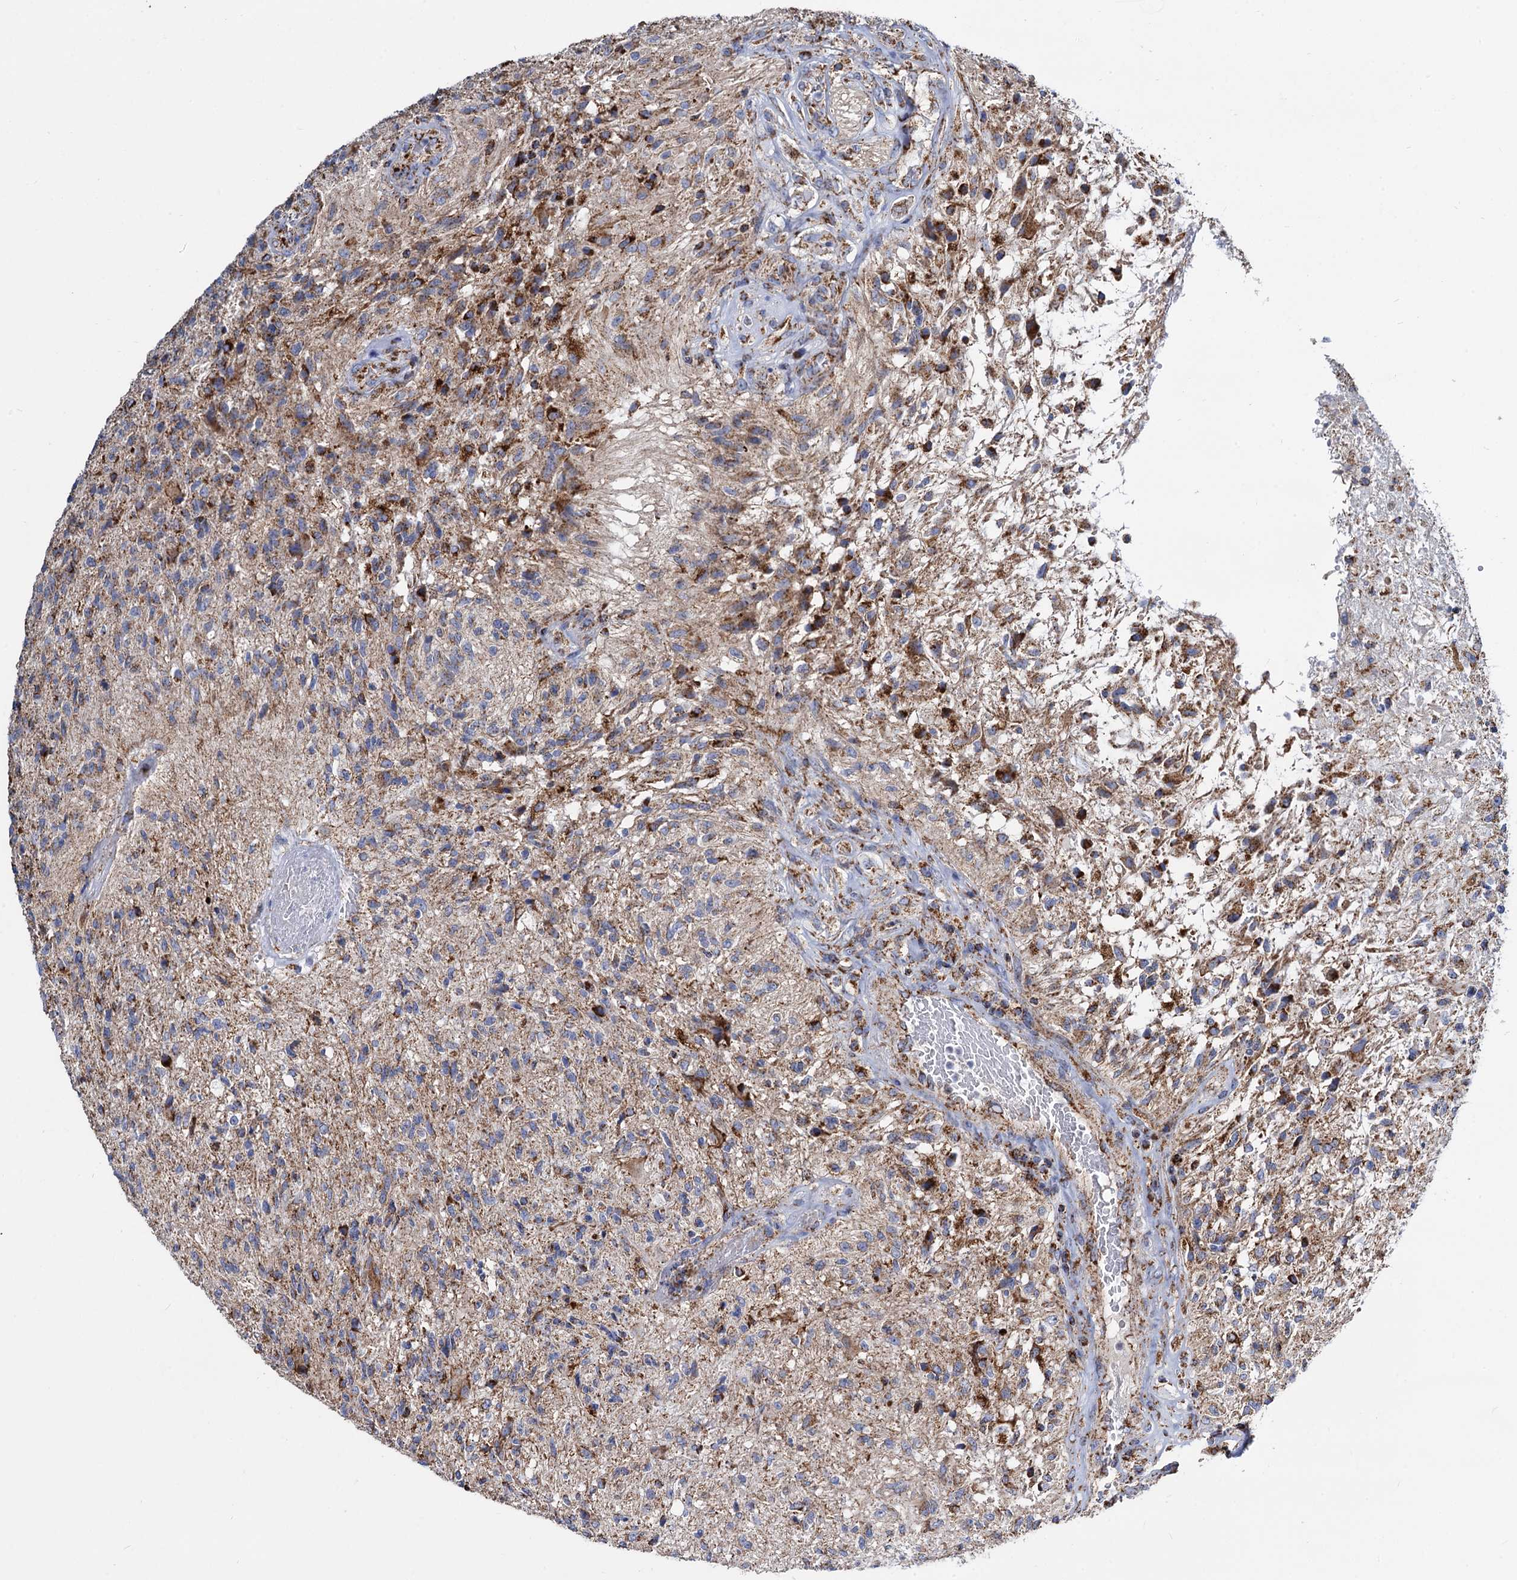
{"staining": {"intensity": "moderate", "quantity": "25%-75%", "location": "cytoplasmic/membranous"}, "tissue": "glioma", "cell_type": "Tumor cells", "image_type": "cancer", "snomed": [{"axis": "morphology", "description": "Glioma, malignant, High grade"}, {"axis": "topography", "description": "Brain"}], "caption": "Immunohistochemical staining of malignant glioma (high-grade) reveals medium levels of moderate cytoplasmic/membranous positivity in approximately 25%-75% of tumor cells.", "gene": "TIMM10", "patient": {"sex": "male", "age": 56}}